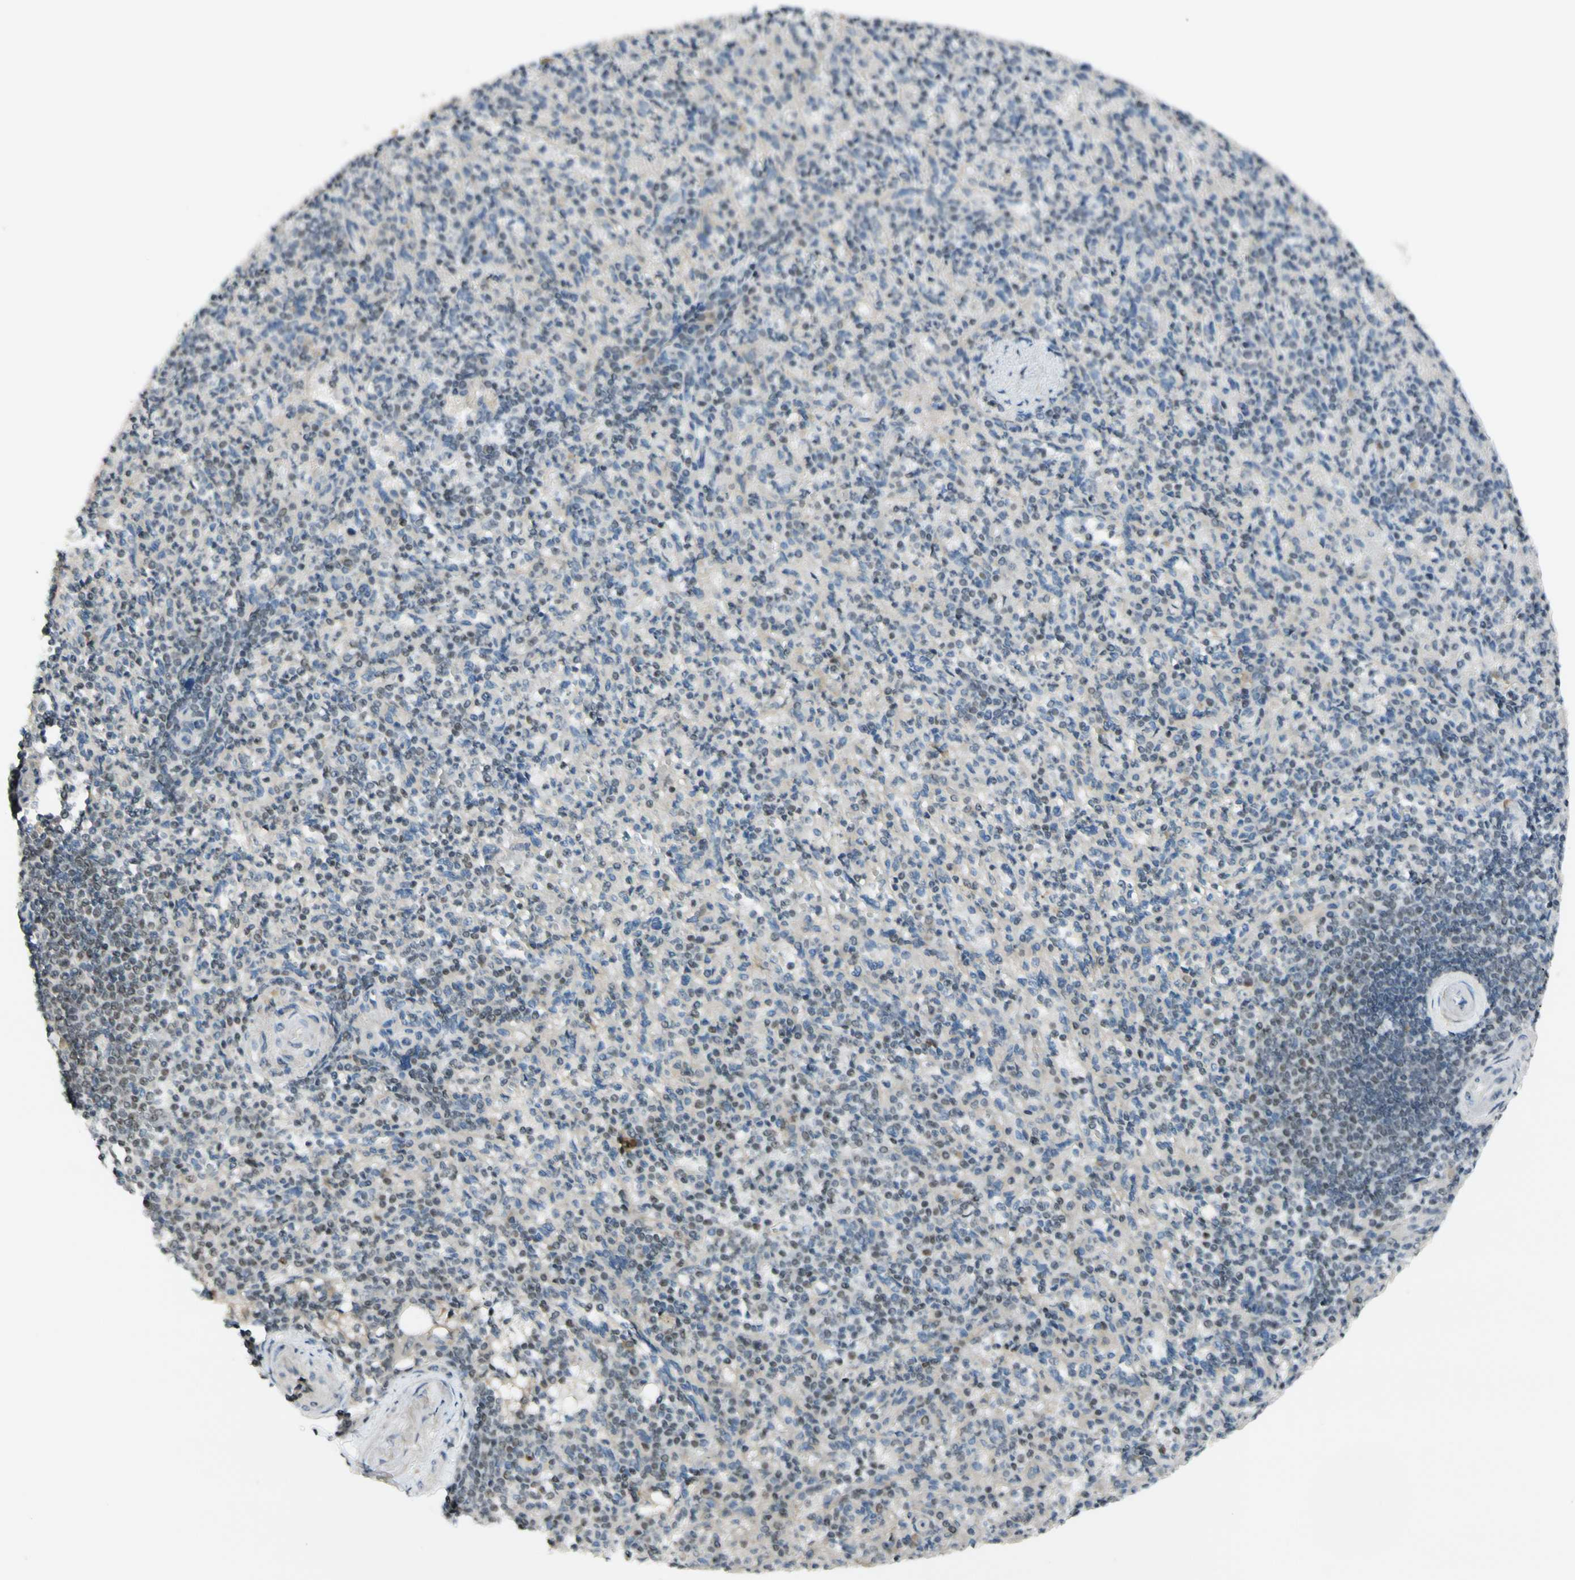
{"staining": {"intensity": "weak", "quantity": "25%-75%", "location": "cytoplasmic/membranous"}, "tissue": "spleen", "cell_type": "Cells in red pulp", "image_type": "normal", "snomed": [{"axis": "morphology", "description": "Normal tissue, NOS"}, {"axis": "topography", "description": "Spleen"}], "caption": "Immunohistochemical staining of normal spleen displays 25%-75% levels of weak cytoplasmic/membranous protein positivity in about 25%-75% of cells in red pulp. Ihc stains the protein of interest in brown and the nuclei are stained blue.", "gene": "NFYA", "patient": {"sex": "female", "age": 74}}